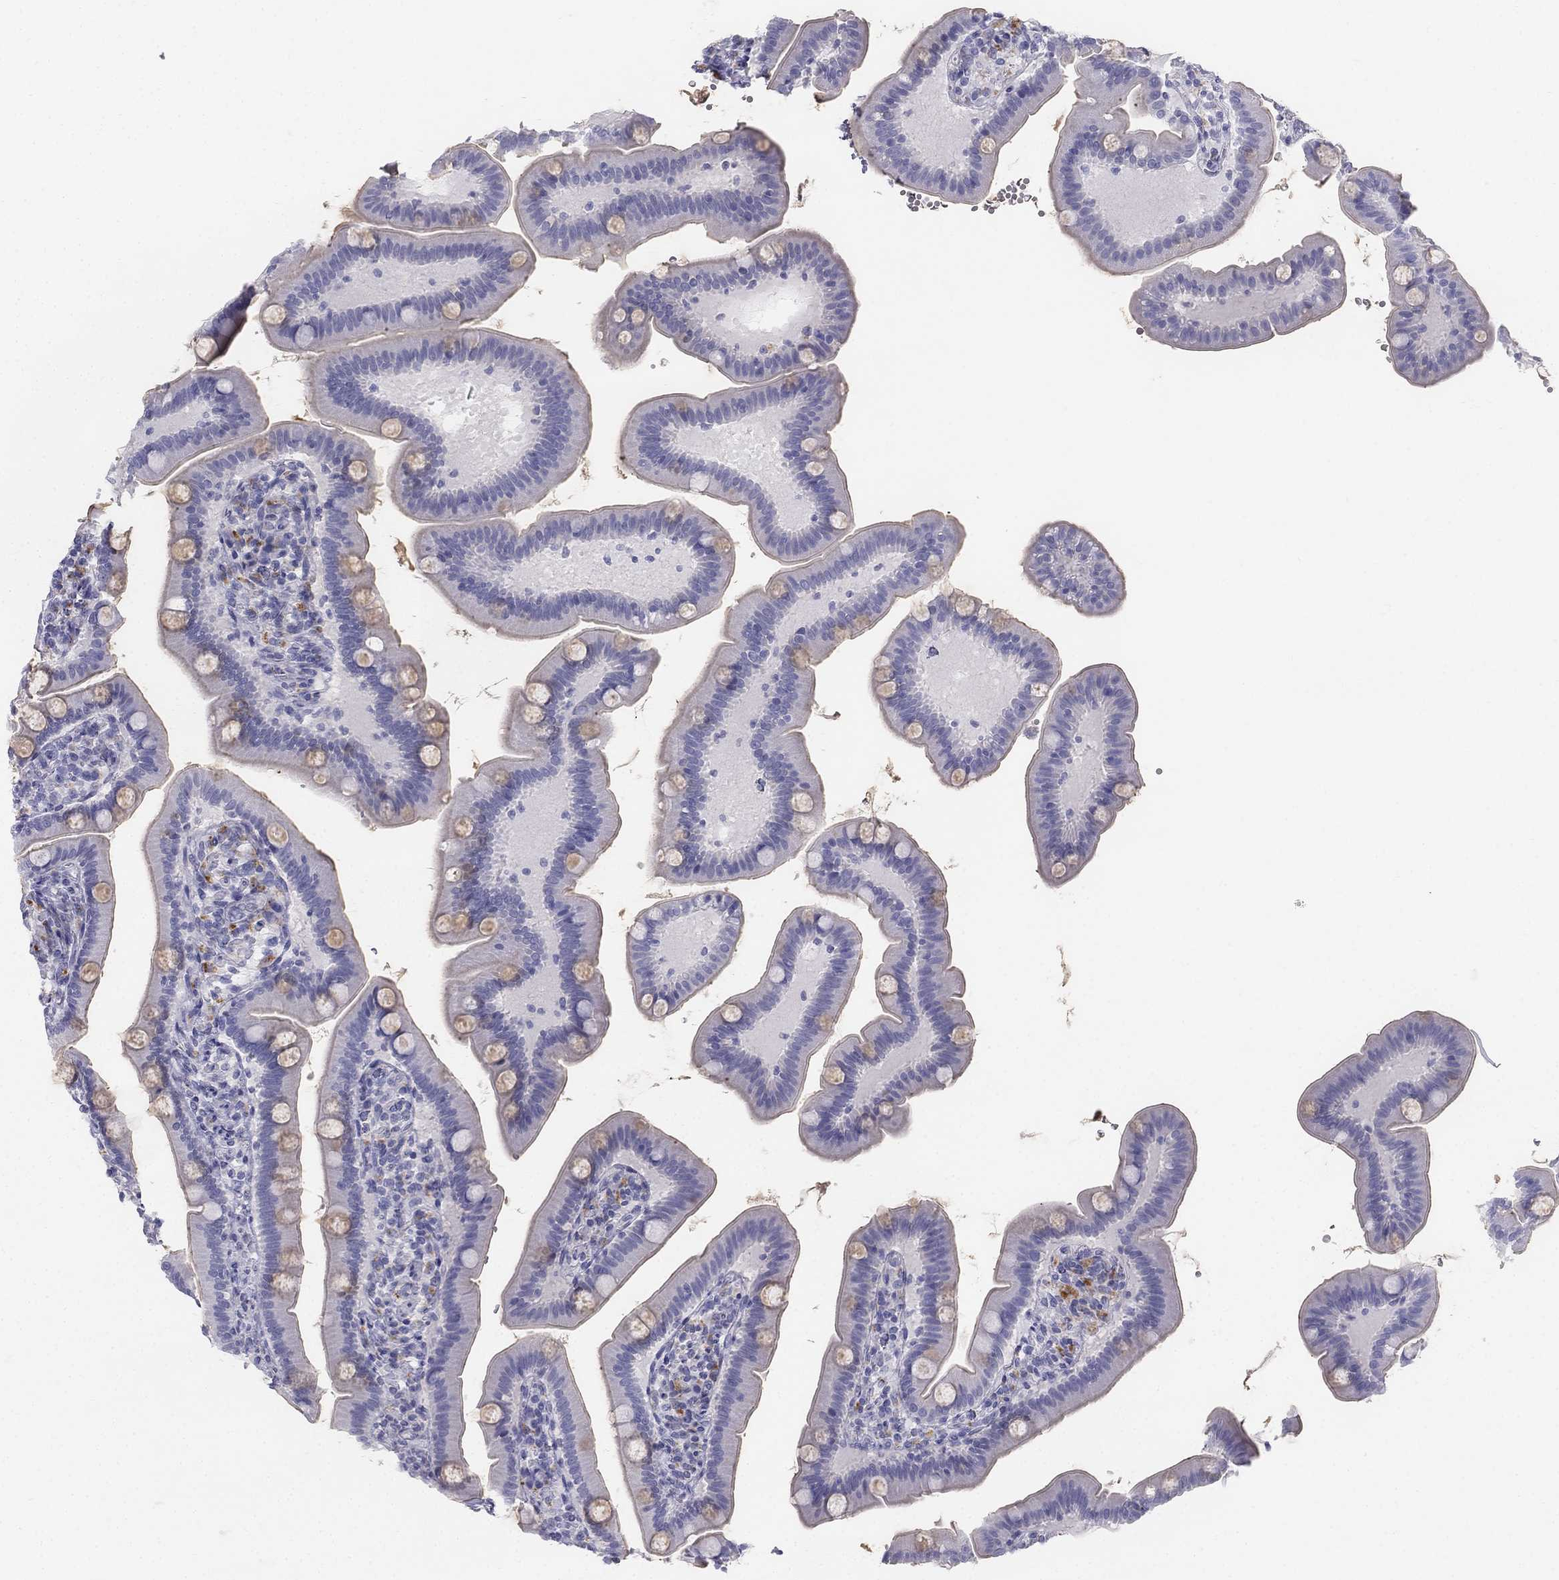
{"staining": {"intensity": "negative", "quantity": "none", "location": "none"}, "tissue": "small intestine", "cell_type": "Glandular cells", "image_type": "normal", "snomed": [{"axis": "morphology", "description": "Normal tissue, NOS"}, {"axis": "topography", "description": "Small intestine"}], "caption": "IHC photomicrograph of benign small intestine: small intestine stained with DAB exhibits no significant protein staining in glandular cells.", "gene": "ALOXE3", "patient": {"sex": "male", "age": 66}}